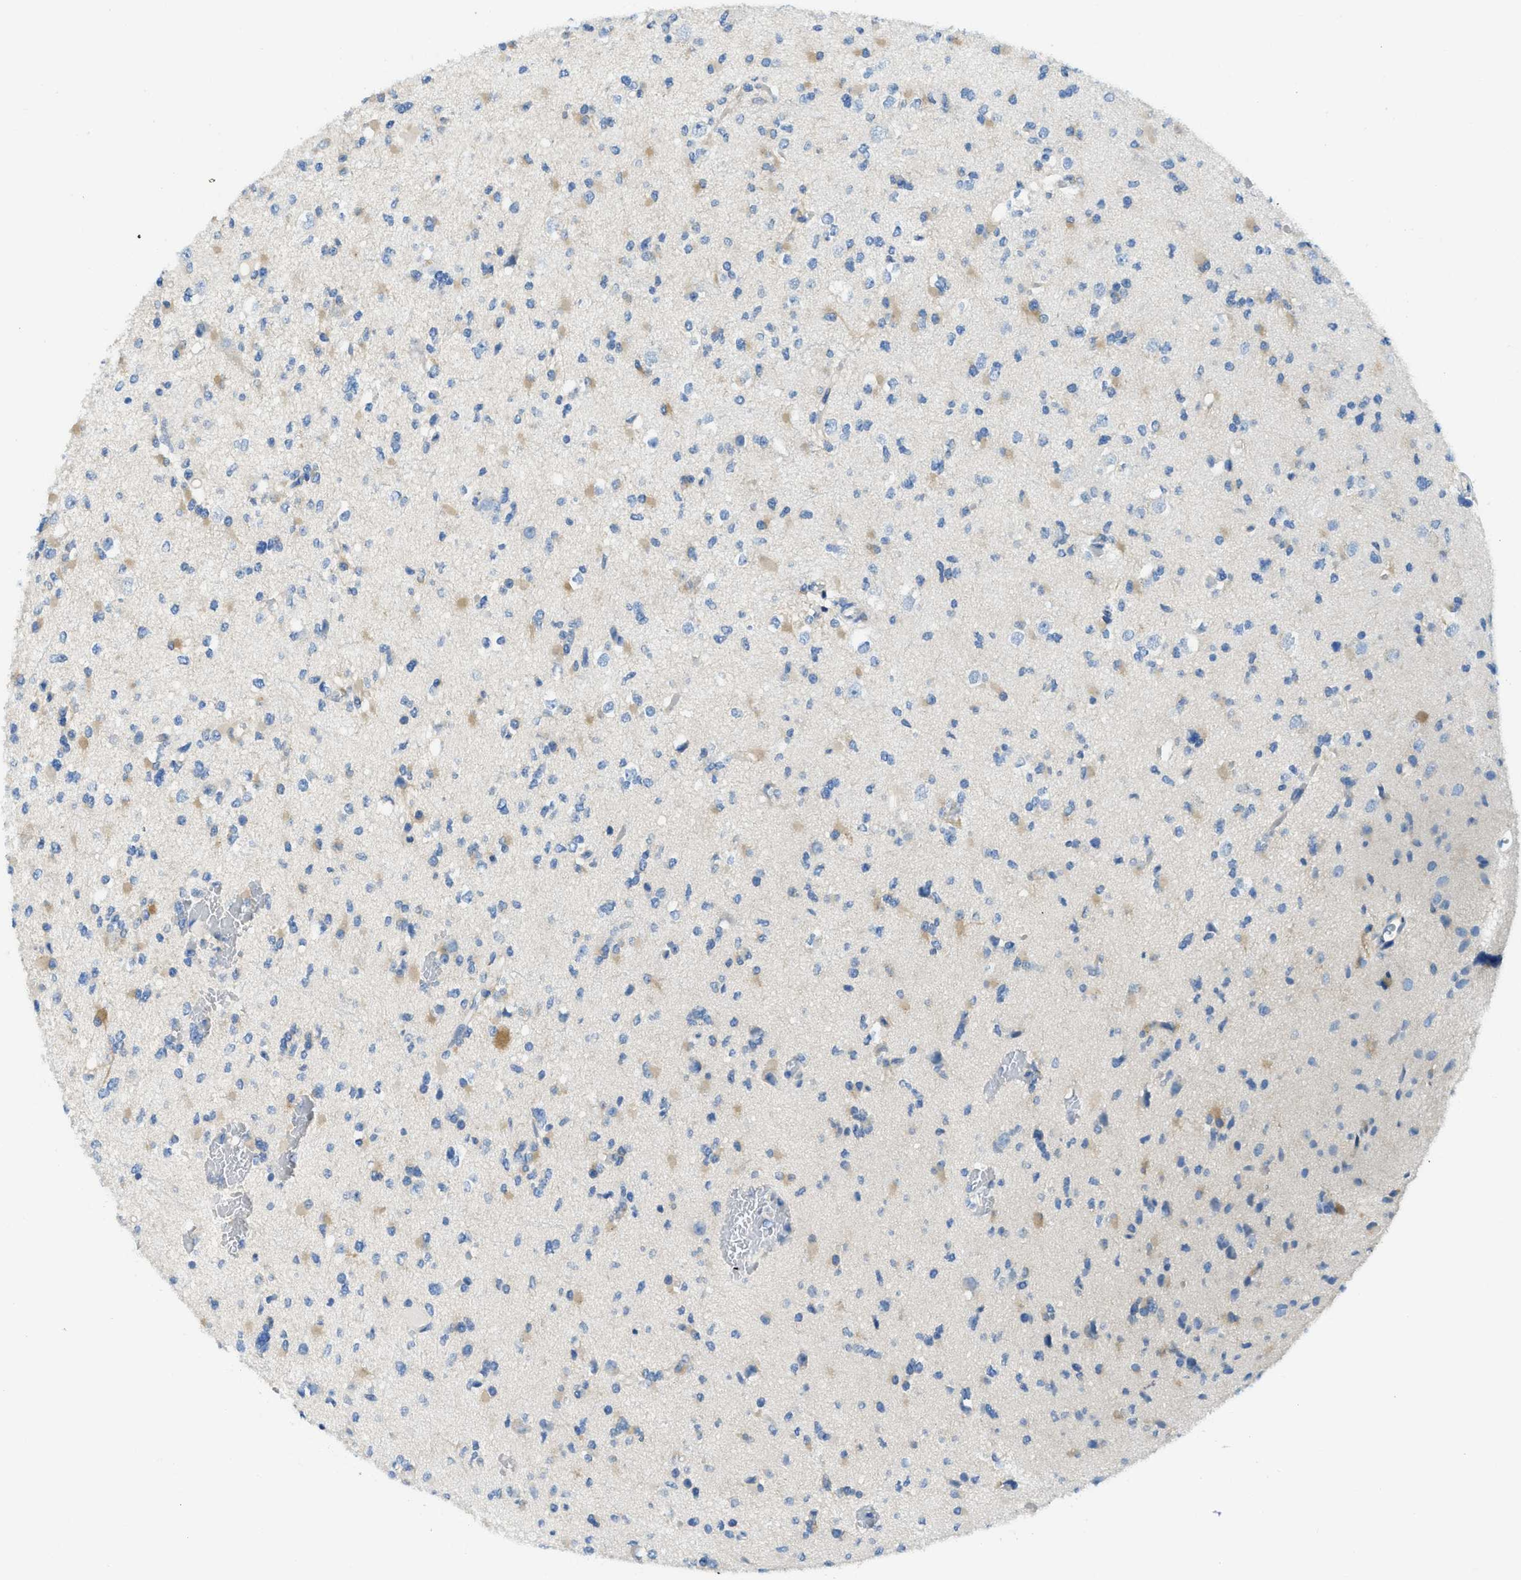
{"staining": {"intensity": "weak", "quantity": "25%-75%", "location": "cytoplasmic/membranous"}, "tissue": "glioma", "cell_type": "Tumor cells", "image_type": "cancer", "snomed": [{"axis": "morphology", "description": "Glioma, malignant, Low grade"}, {"axis": "topography", "description": "Brain"}], "caption": "Immunohistochemical staining of human glioma displays low levels of weak cytoplasmic/membranous protein positivity in approximately 25%-75% of tumor cells.", "gene": "RIPK2", "patient": {"sex": "female", "age": 22}}